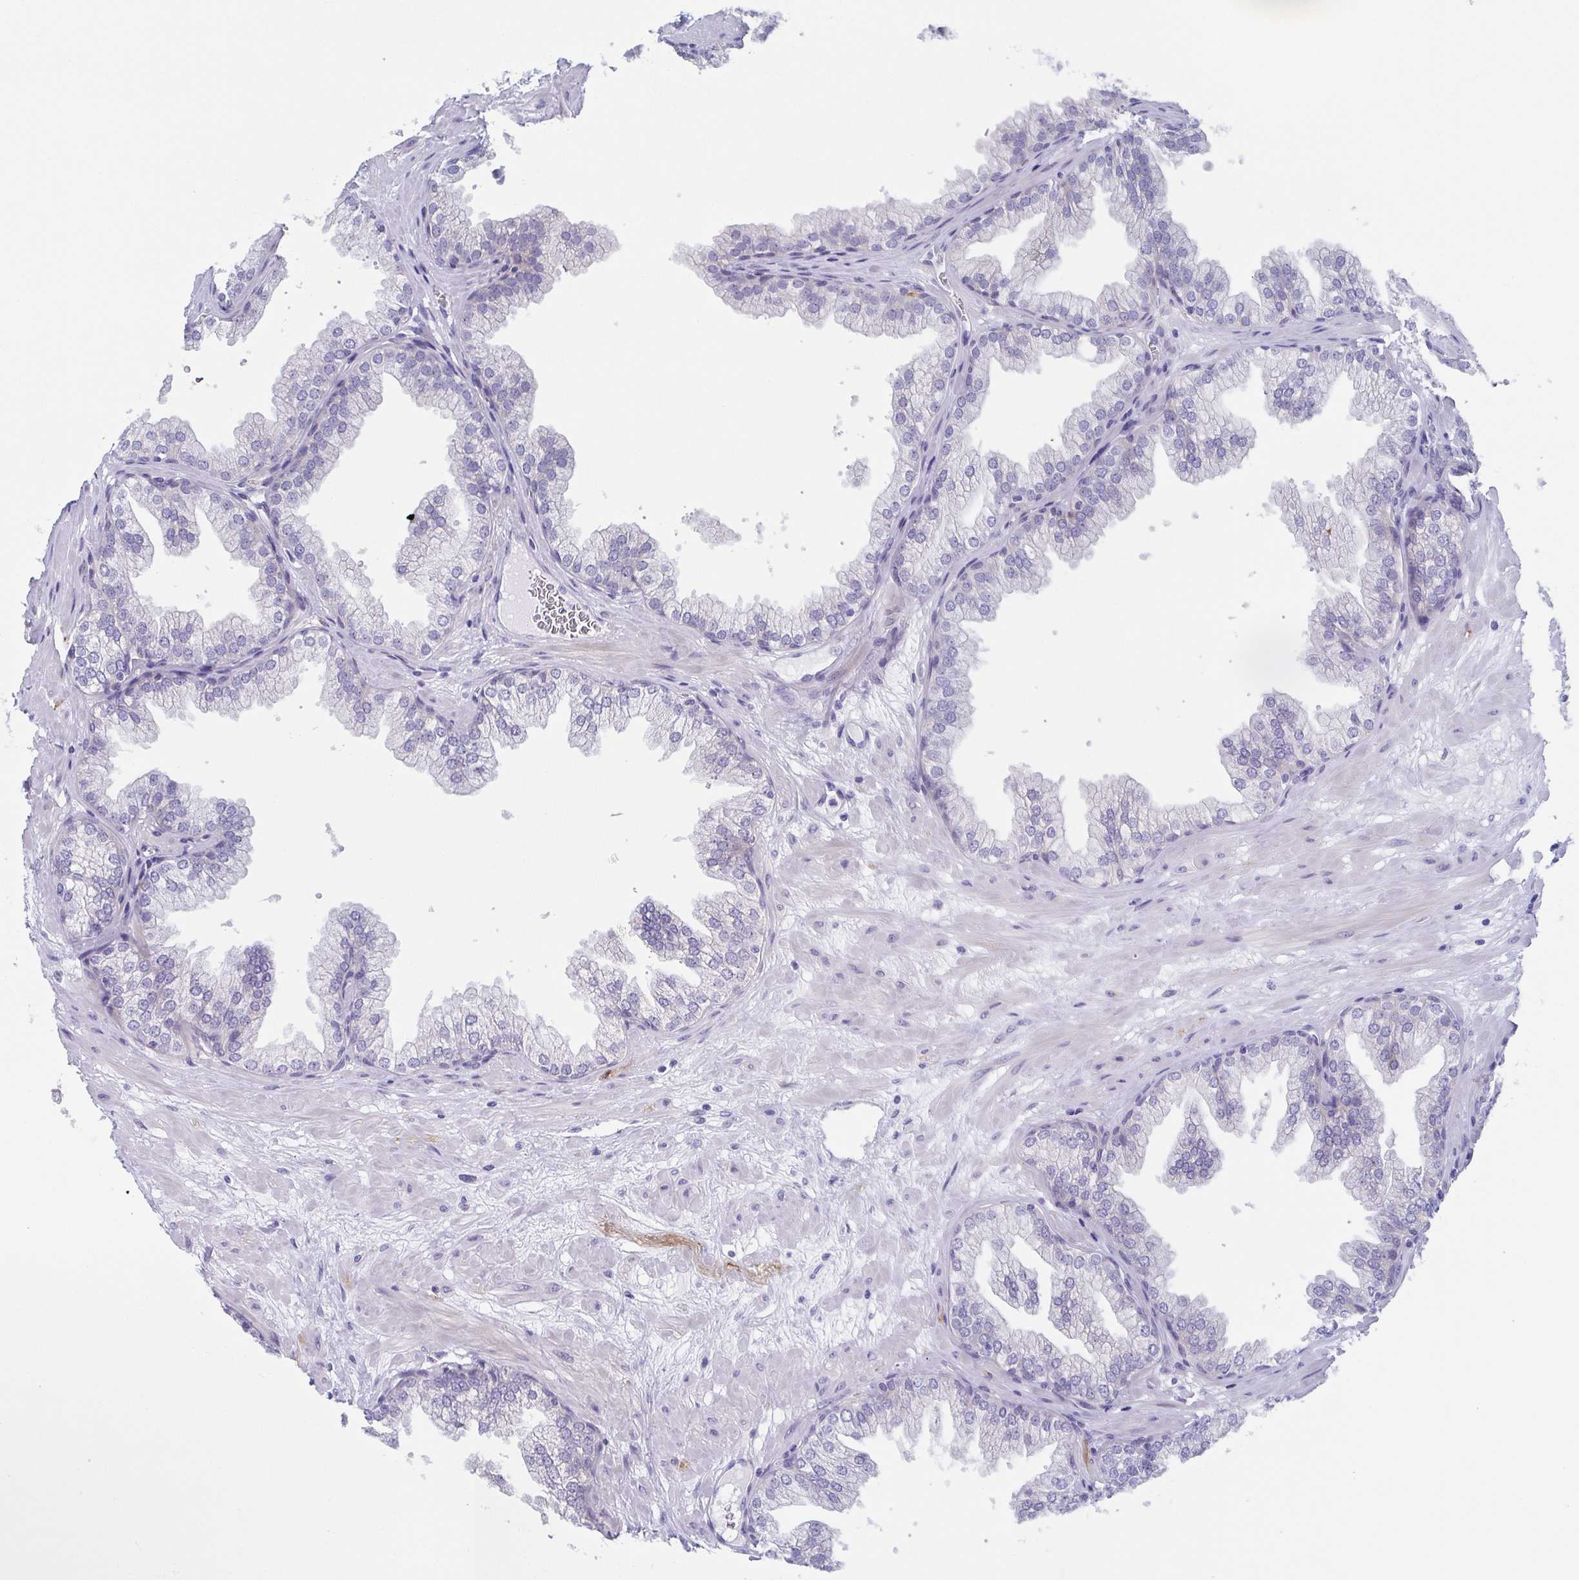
{"staining": {"intensity": "negative", "quantity": "none", "location": "none"}, "tissue": "prostate", "cell_type": "Glandular cells", "image_type": "normal", "snomed": [{"axis": "morphology", "description": "Normal tissue, NOS"}, {"axis": "topography", "description": "Prostate"}], "caption": "A histopathology image of prostate stained for a protein shows no brown staining in glandular cells. Brightfield microscopy of IHC stained with DAB (3,3'-diaminobenzidine) (brown) and hematoxylin (blue), captured at high magnification.", "gene": "DYNC1I1", "patient": {"sex": "male", "age": 37}}